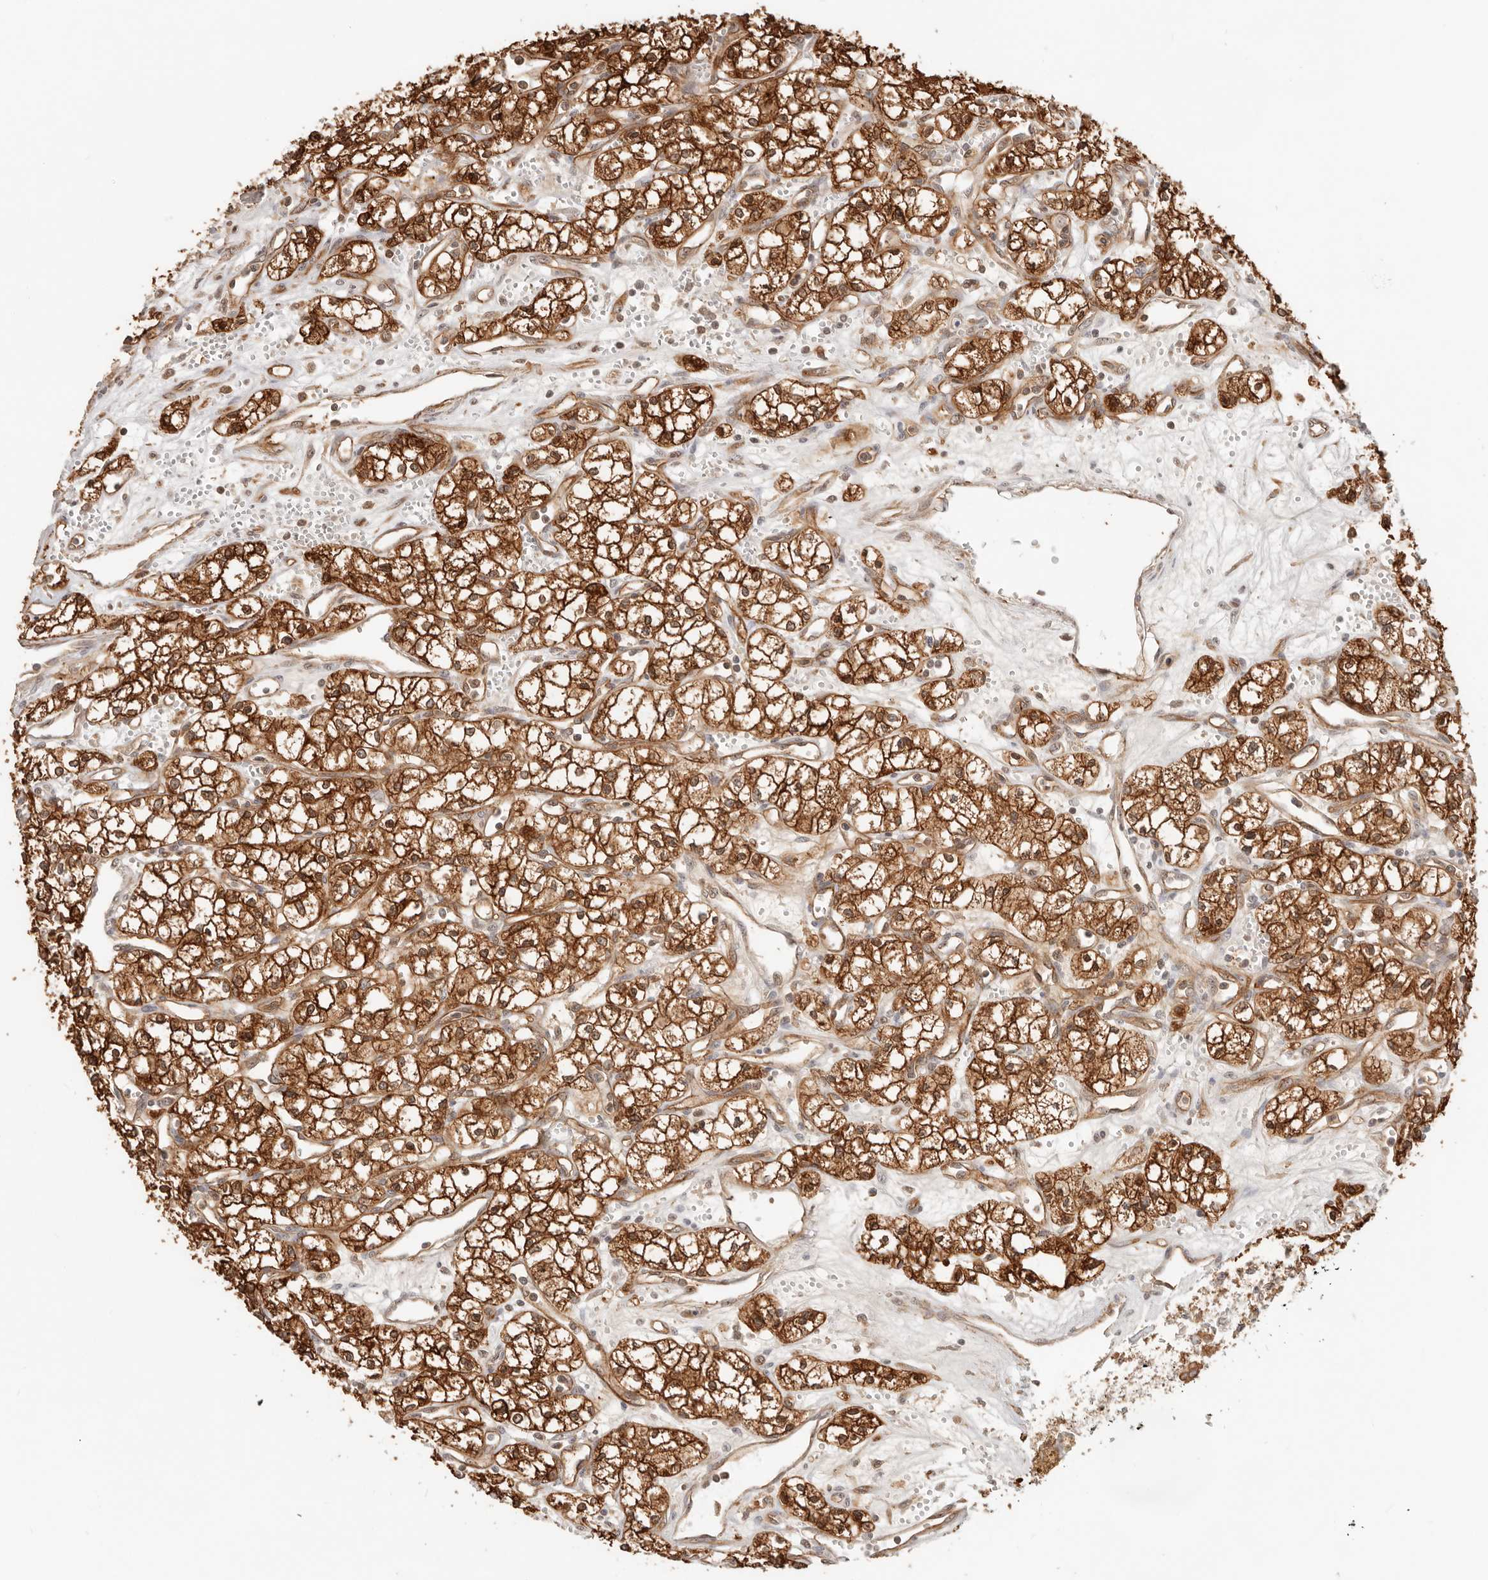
{"staining": {"intensity": "strong", "quantity": ">75%", "location": "cytoplasmic/membranous,nuclear"}, "tissue": "renal cancer", "cell_type": "Tumor cells", "image_type": "cancer", "snomed": [{"axis": "morphology", "description": "Adenocarcinoma, NOS"}, {"axis": "topography", "description": "Kidney"}], "caption": "Immunohistochemistry (IHC) photomicrograph of adenocarcinoma (renal) stained for a protein (brown), which shows high levels of strong cytoplasmic/membranous and nuclear expression in about >75% of tumor cells.", "gene": "HEXD", "patient": {"sex": "male", "age": 59}}